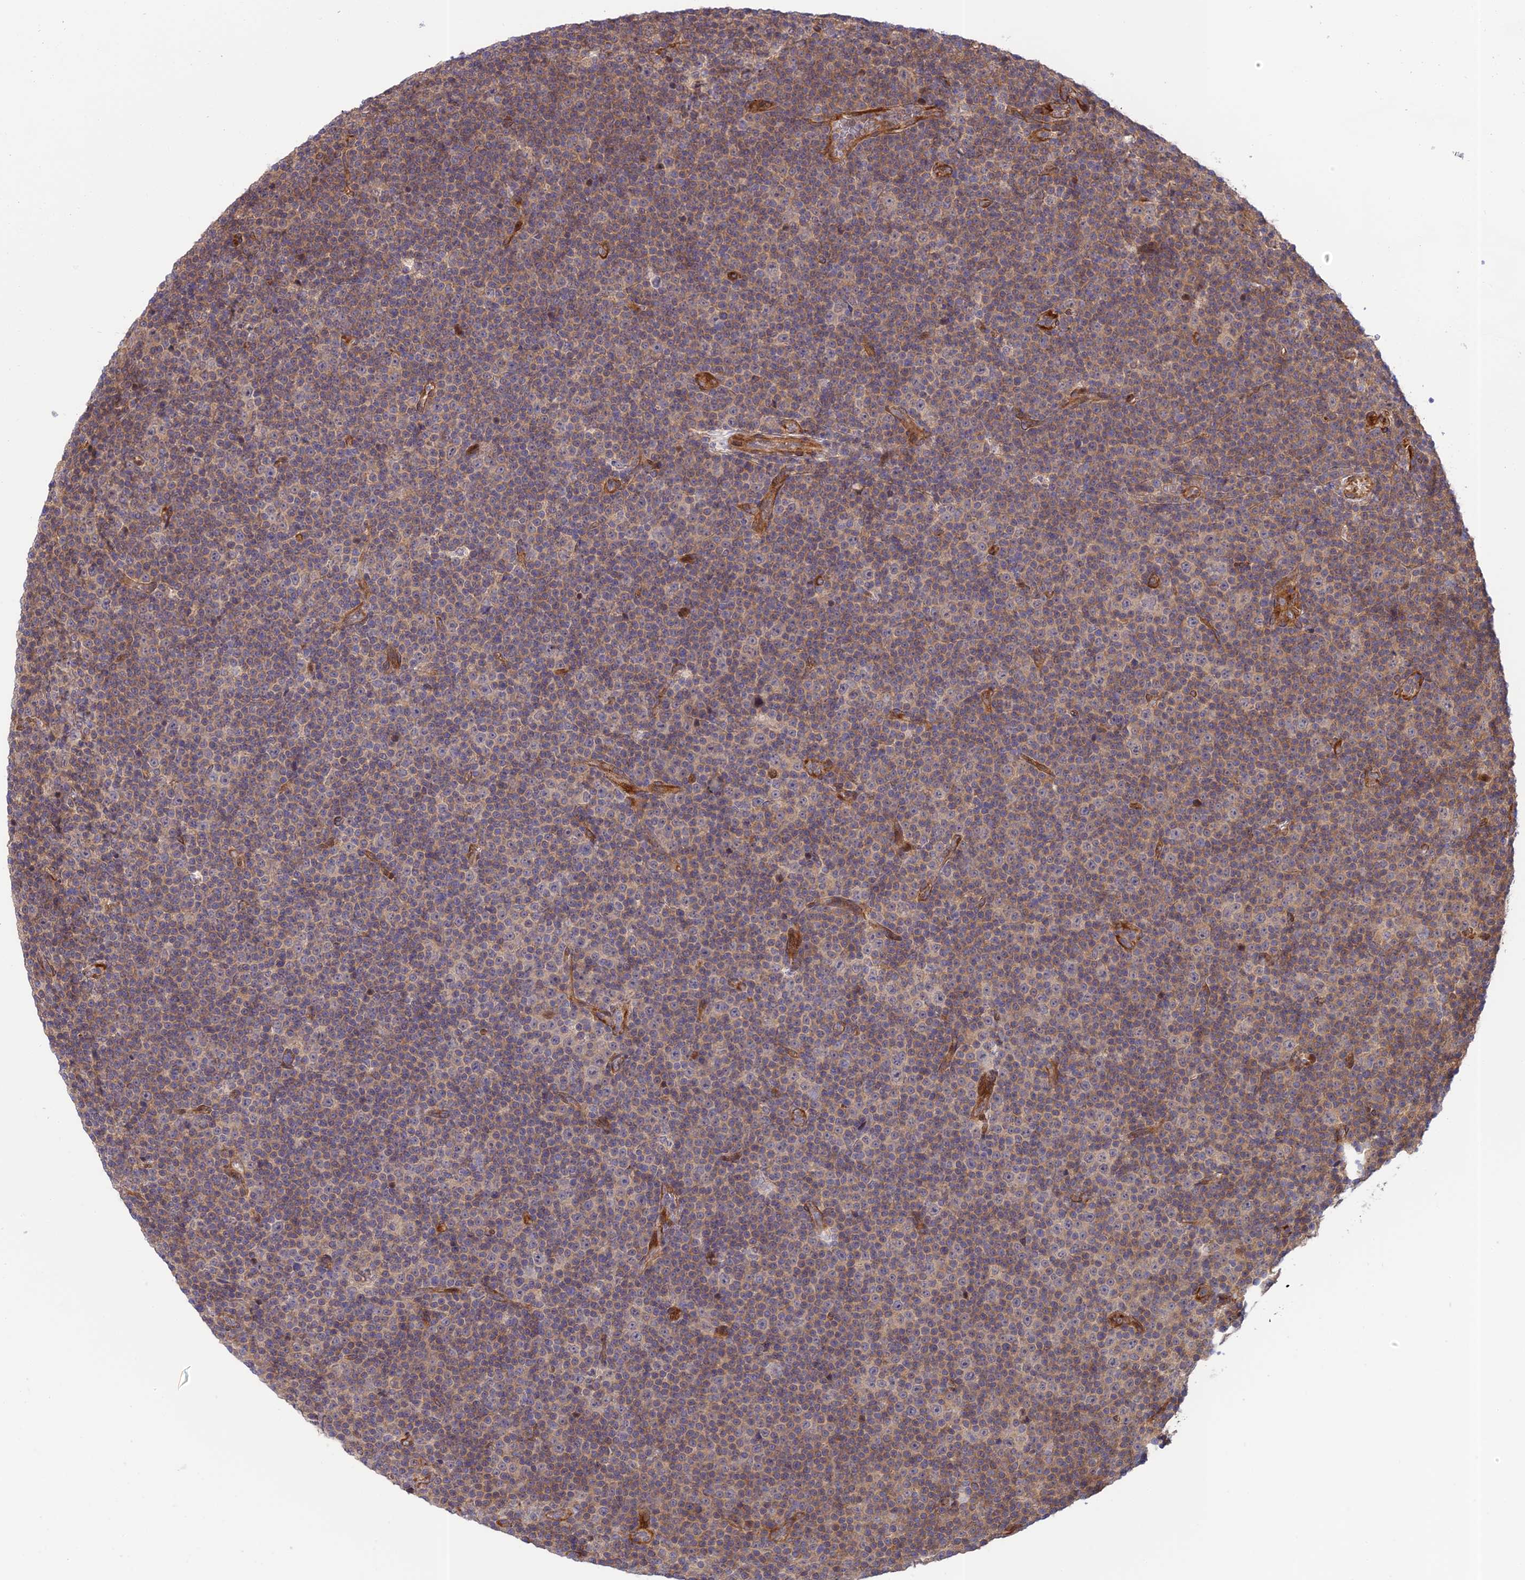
{"staining": {"intensity": "weak", "quantity": "25%-75%", "location": "cytoplasmic/membranous"}, "tissue": "lymphoma", "cell_type": "Tumor cells", "image_type": "cancer", "snomed": [{"axis": "morphology", "description": "Malignant lymphoma, non-Hodgkin's type, Low grade"}, {"axis": "topography", "description": "Lymph node"}], "caption": "Immunohistochemistry (IHC) micrograph of neoplastic tissue: human malignant lymphoma, non-Hodgkin's type (low-grade) stained using immunohistochemistry (IHC) displays low levels of weak protein expression localized specifically in the cytoplasmic/membranous of tumor cells, appearing as a cytoplasmic/membranous brown color.", "gene": "ZNF584", "patient": {"sex": "female", "age": 67}}